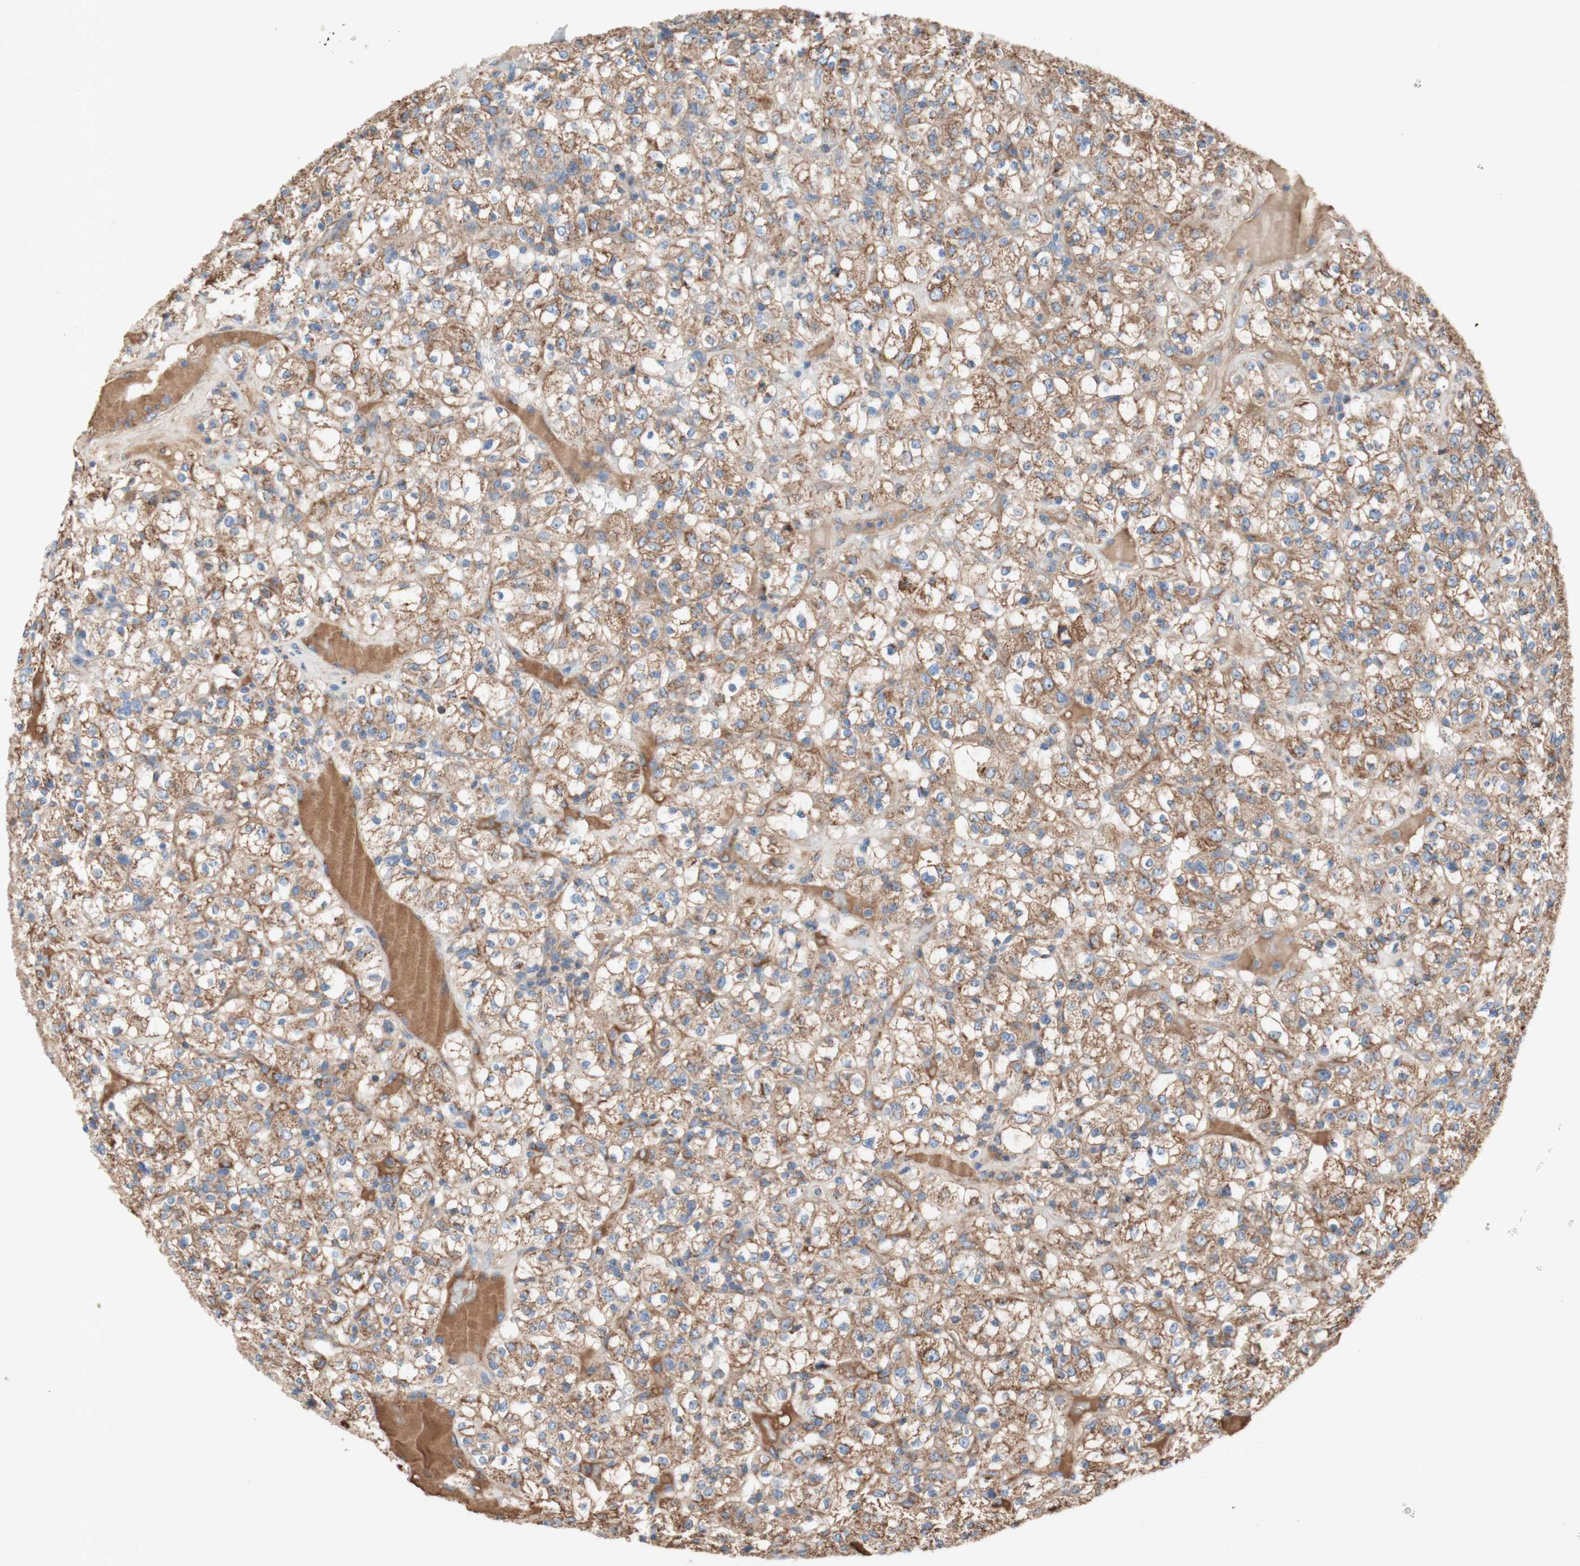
{"staining": {"intensity": "moderate", "quantity": ">75%", "location": "cytoplasmic/membranous"}, "tissue": "renal cancer", "cell_type": "Tumor cells", "image_type": "cancer", "snomed": [{"axis": "morphology", "description": "Normal tissue, NOS"}, {"axis": "morphology", "description": "Adenocarcinoma, NOS"}, {"axis": "topography", "description": "Kidney"}], "caption": "About >75% of tumor cells in renal adenocarcinoma show moderate cytoplasmic/membranous protein staining as visualized by brown immunohistochemical staining.", "gene": "SDHB", "patient": {"sex": "female", "age": 72}}